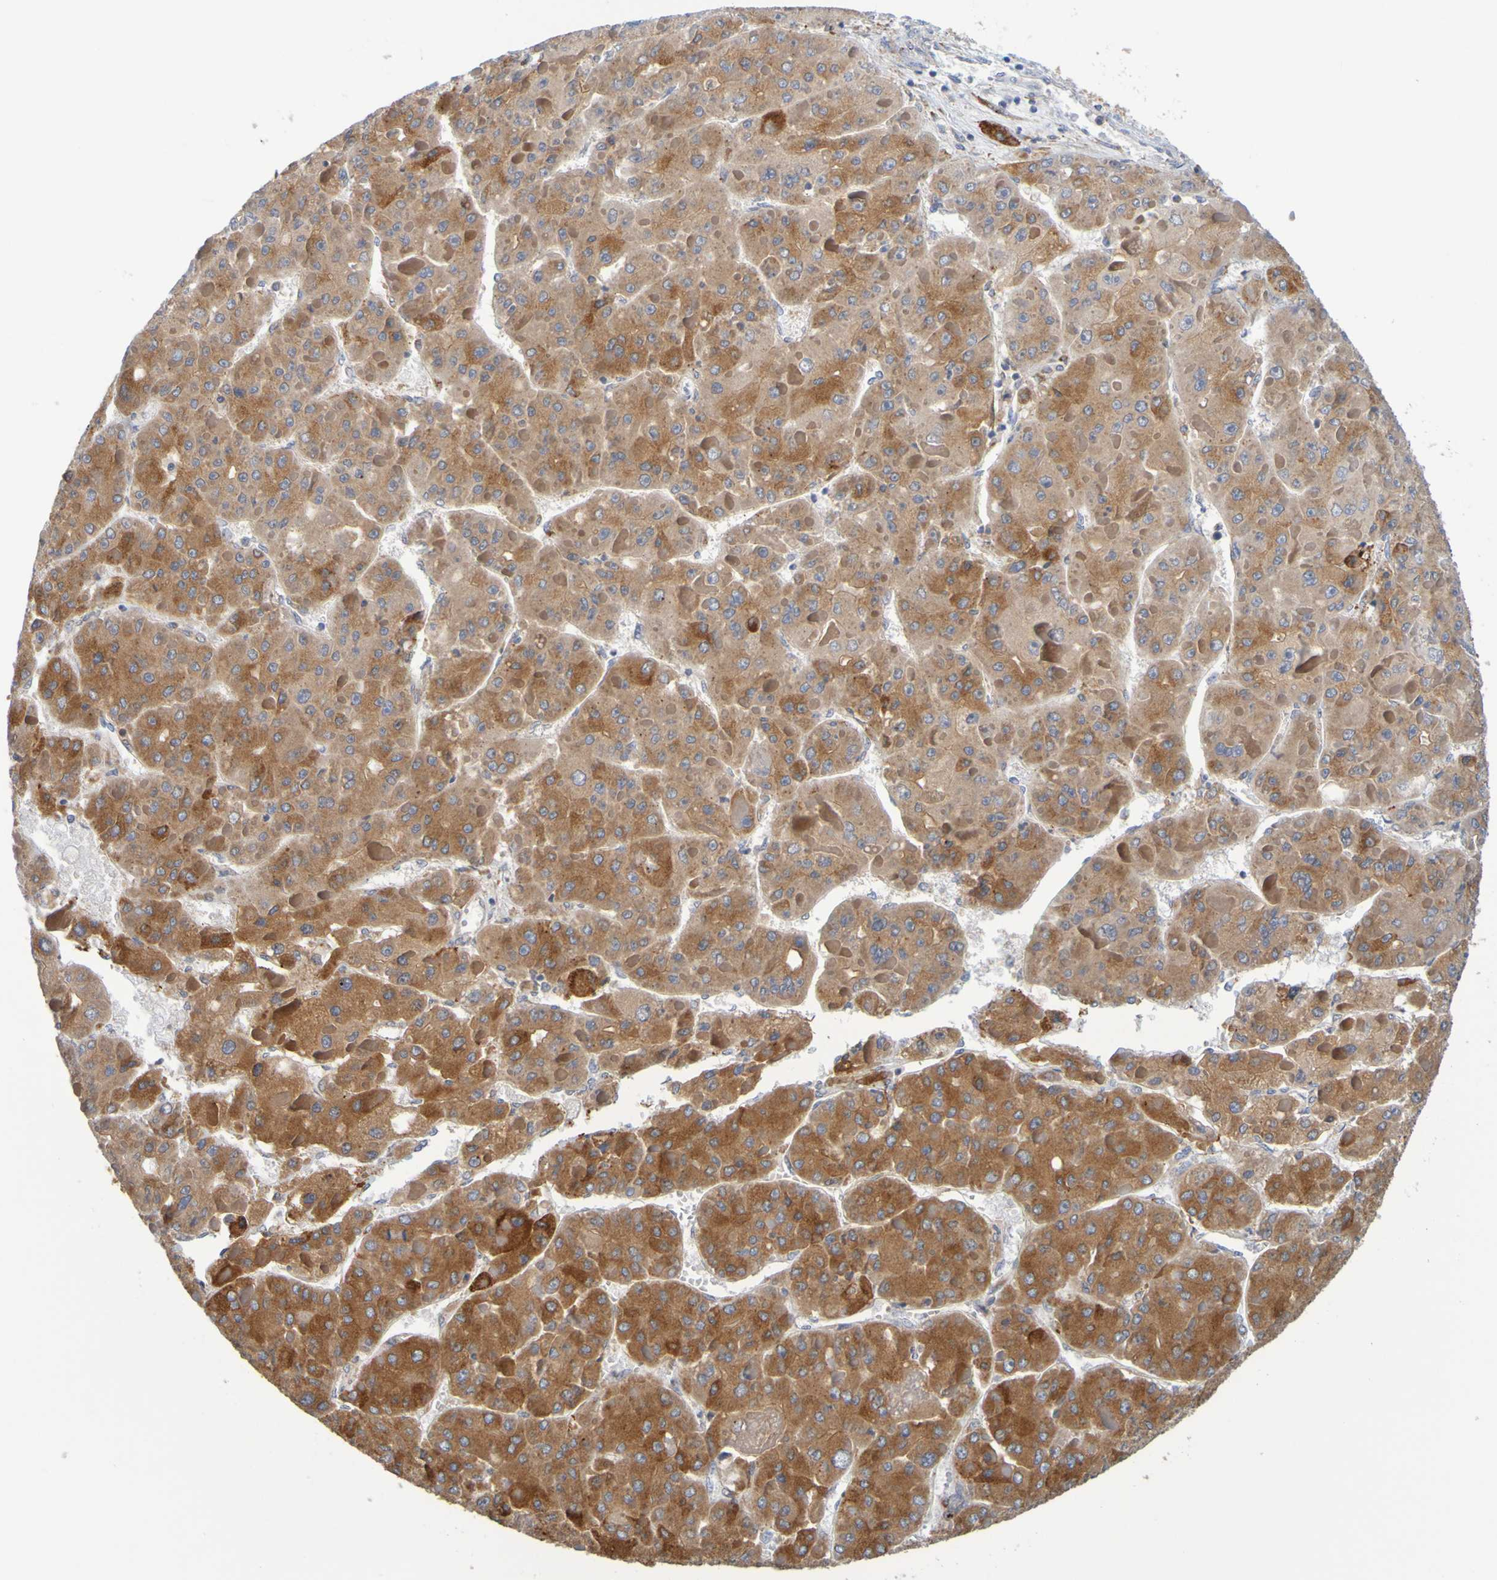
{"staining": {"intensity": "strong", "quantity": "25%-75%", "location": "cytoplasmic/membranous"}, "tissue": "liver cancer", "cell_type": "Tumor cells", "image_type": "cancer", "snomed": [{"axis": "morphology", "description": "Carcinoma, Hepatocellular, NOS"}, {"axis": "topography", "description": "Liver"}], "caption": "A high-resolution image shows immunohistochemistry staining of liver hepatocellular carcinoma, which exhibits strong cytoplasmic/membranous staining in about 25%-75% of tumor cells.", "gene": "SIL1", "patient": {"sex": "female", "age": 73}}